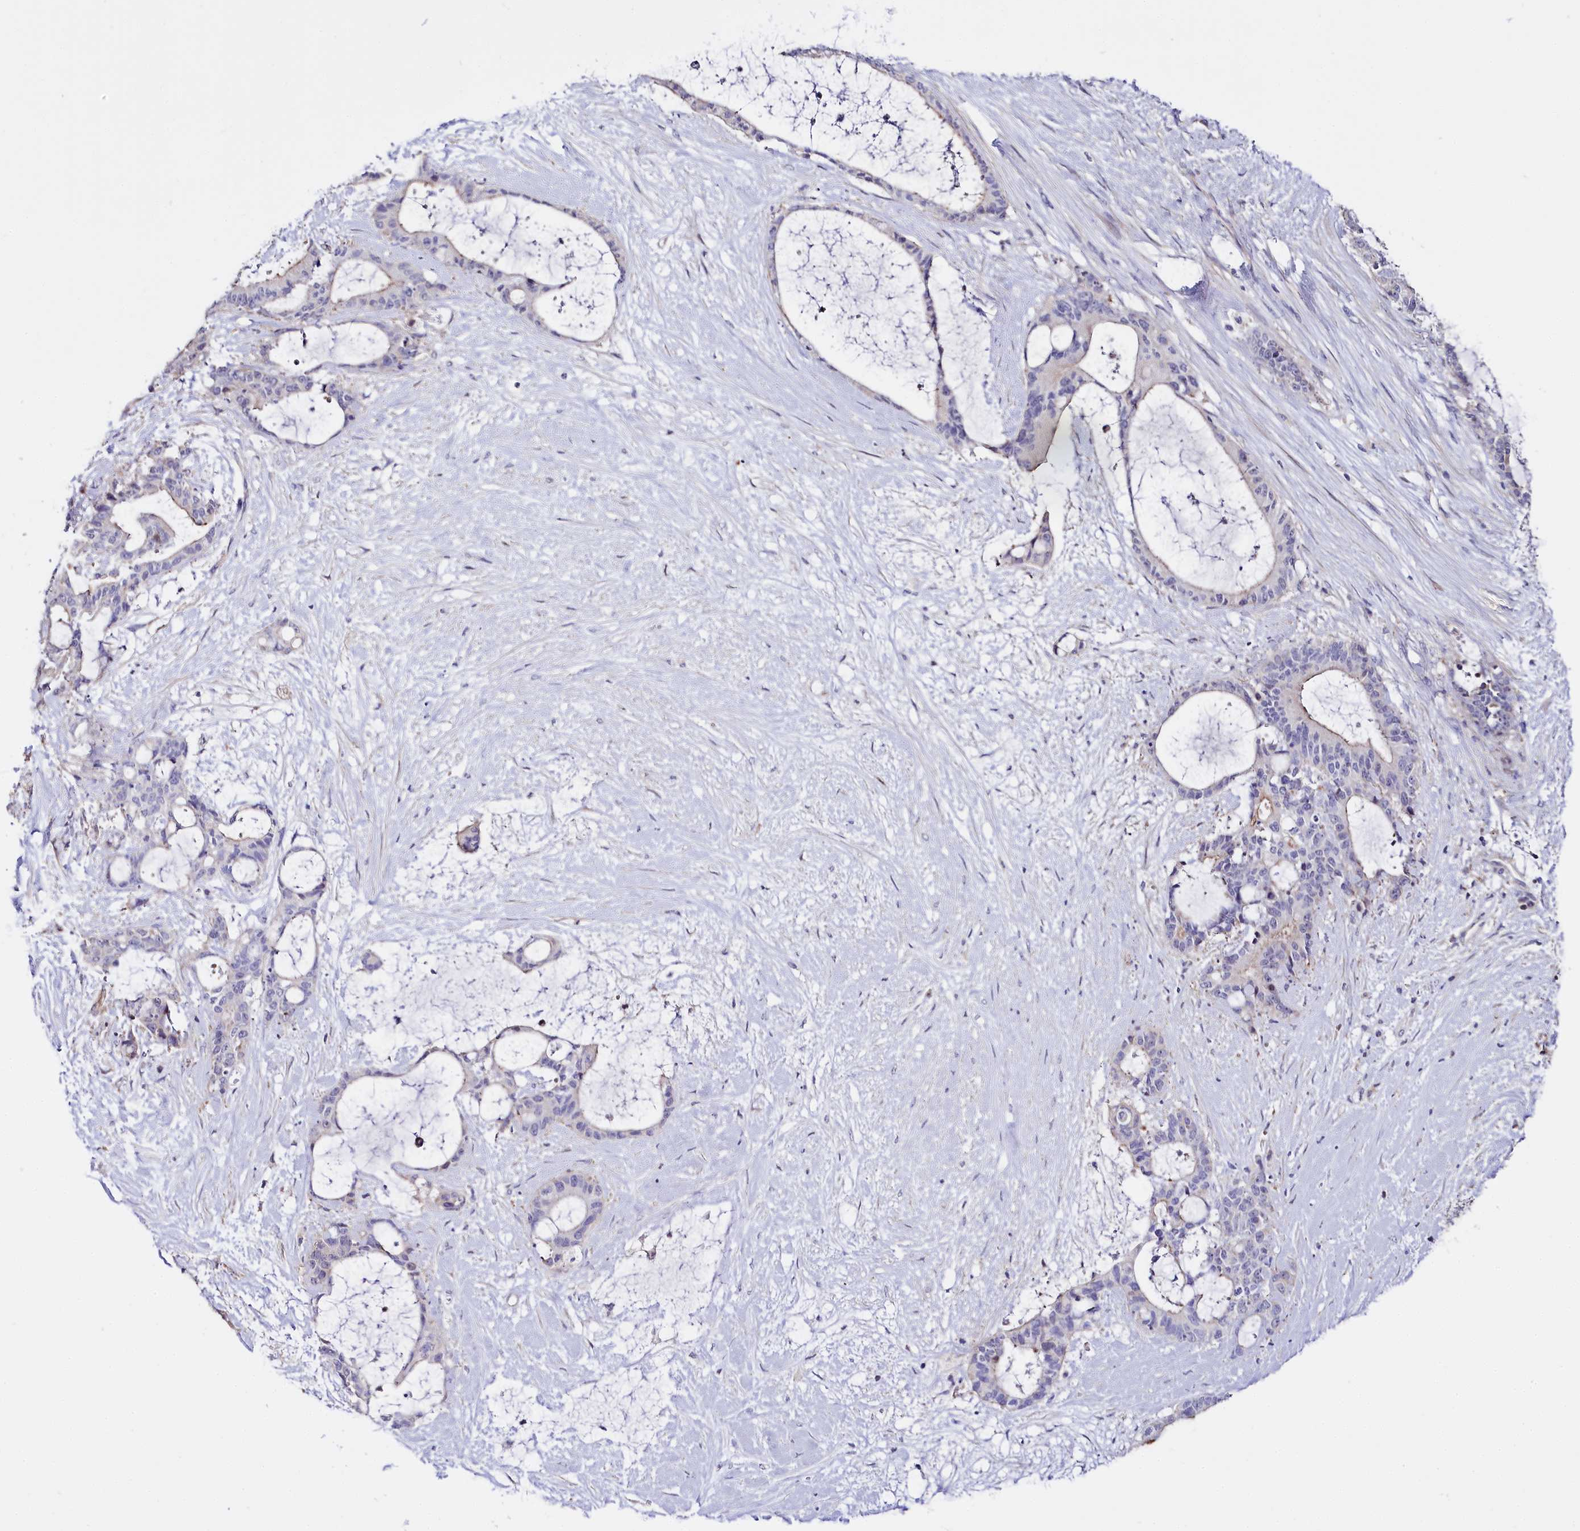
{"staining": {"intensity": "weak", "quantity": "<25%", "location": "cytoplasmic/membranous"}, "tissue": "liver cancer", "cell_type": "Tumor cells", "image_type": "cancer", "snomed": [{"axis": "morphology", "description": "Normal tissue, NOS"}, {"axis": "morphology", "description": "Cholangiocarcinoma"}, {"axis": "topography", "description": "Liver"}, {"axis": "topography", "description": "Peripheral nerve tissue"}], "caption": "IHC micrograph of neoplastic tissue: human liver cholangiocarcinoma stained with DAB exhibits no significant protein positivity in tumor cells. (DAB (3,3'-diaminobenzidine) immunohistochemistry (IHC), high magnification).", "gene": "RPUSD3", "patient": {"sex": "female", "age": 73}}